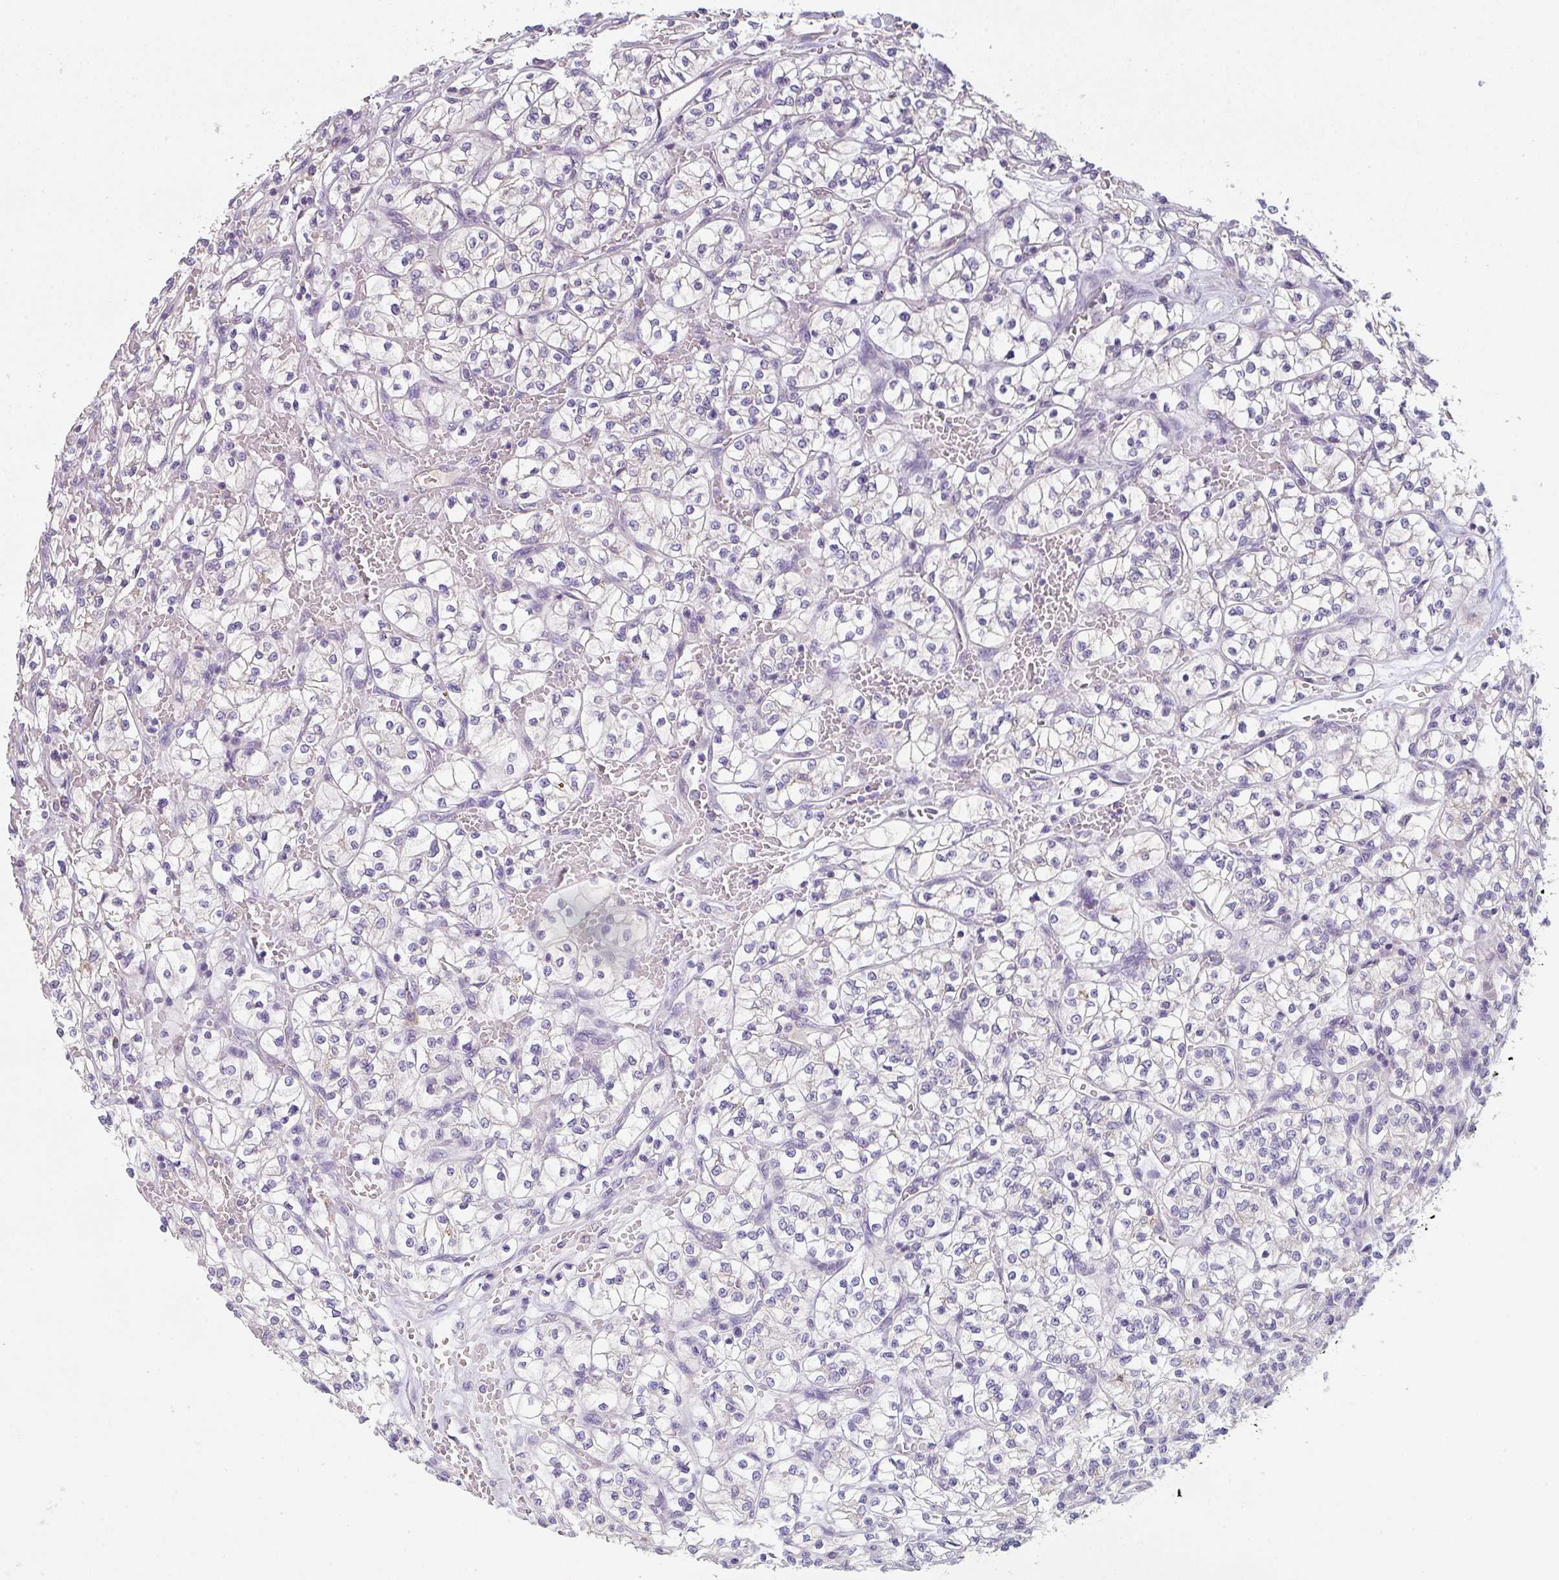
{"staining": {"intensity": "negative", "quantity": "none", "location": "none"}, "tissue": "renal cancer", "cell_type": "Tumor cells", "image_type": "cancer", "snomed": [{"axis": "morphology", "description": "Adenocarcinoma, NOS"}, {"axis": "topography", "description": "Kidney"}], "caption": "DAB immunohistochemical staining of adenocarcinoma (renal) exhibits no significant staining in tumor cells. (DAB (3,3'-diaminobenzidine) IHC with hematoxylin counter stain).", "gene": "ZNF215", "patient": {"sex": "female", "age": 64}}